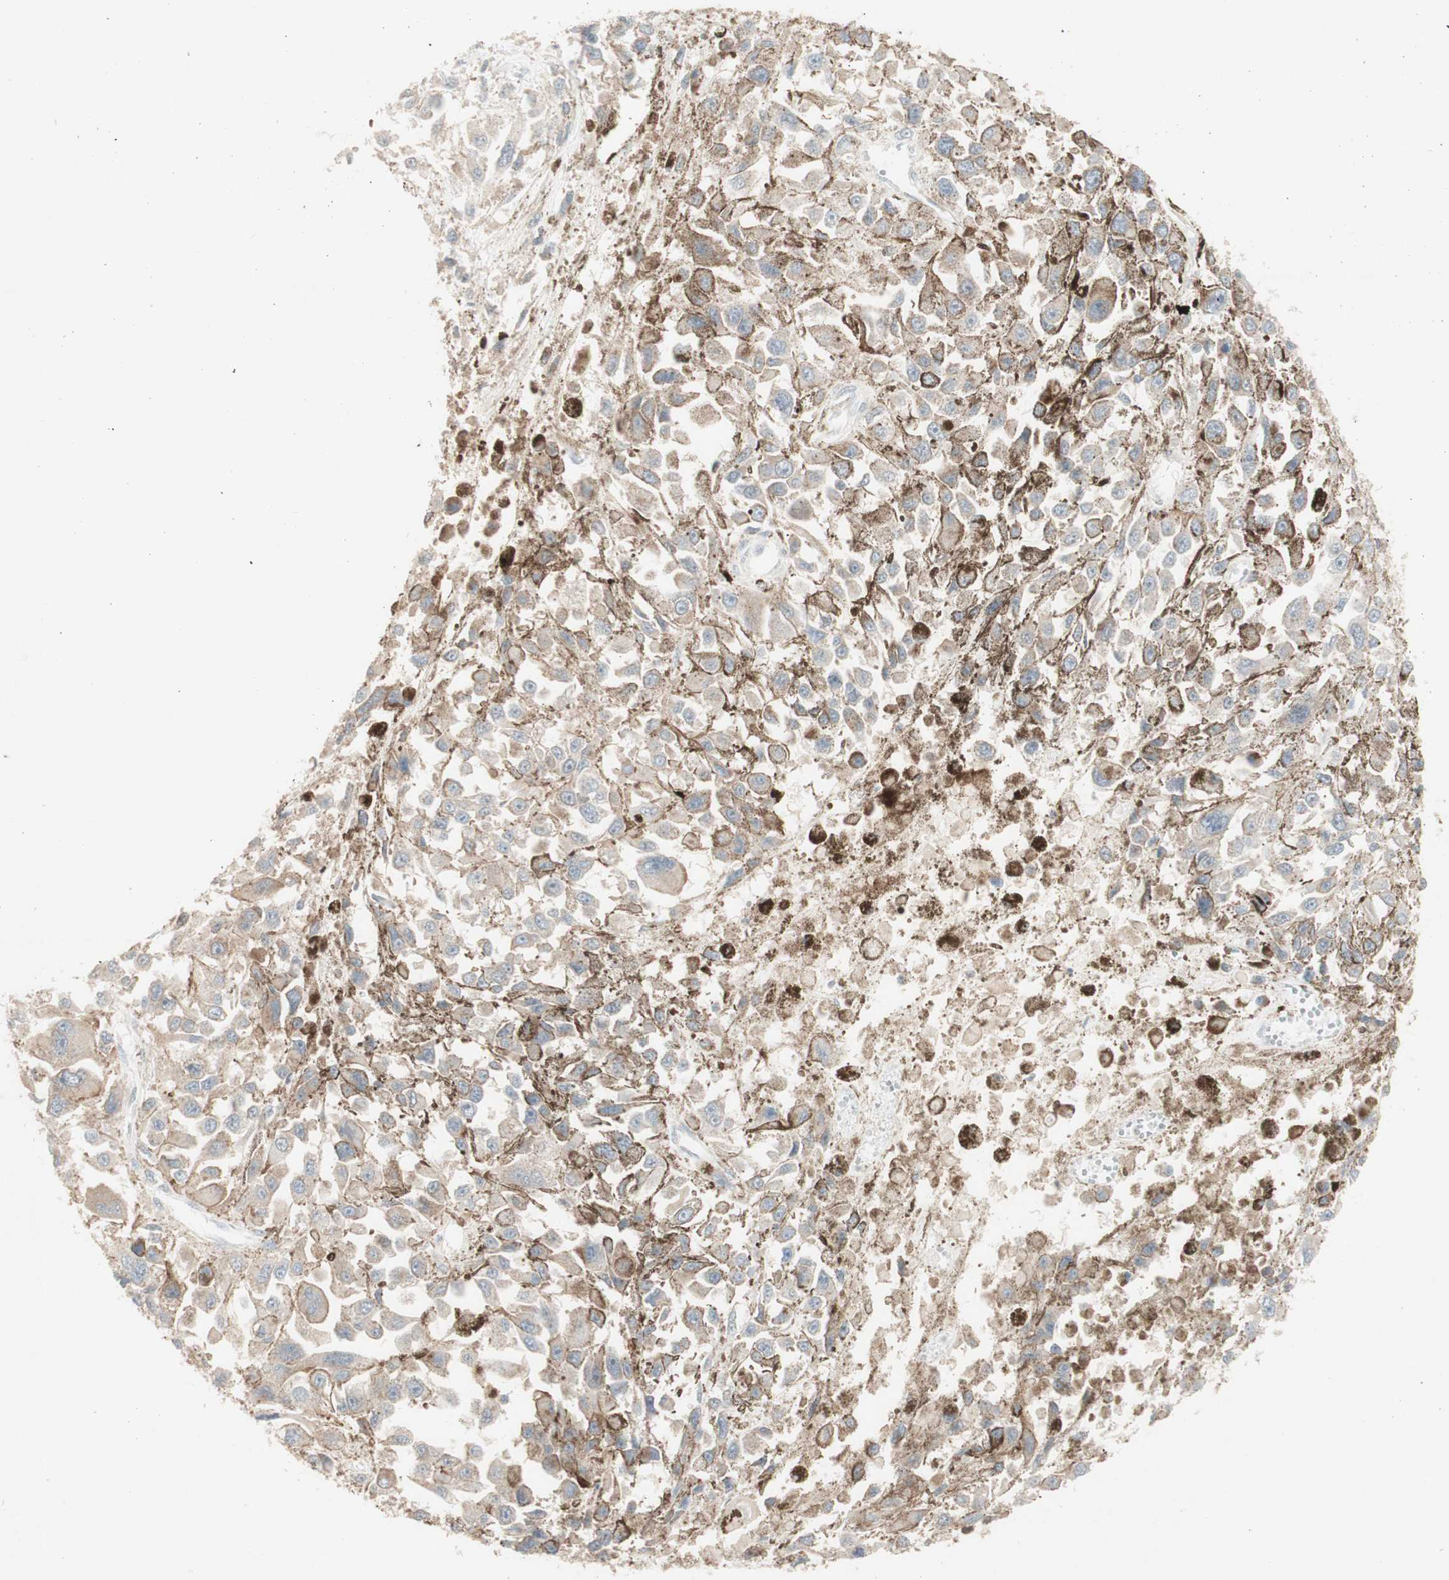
{"staining": {"intensity": "negative", "quantity": "none", "location": "none"}, "tissue": "melanoma", "cell_type": "Tumor cells", "image_type": "cancer", "snomed": [{"axis": "morphology", "description": "Malignant melanoma, Metastatic site"}, {"axis": "topography", "description": "Lymph node"}], "caption": "This is a image of IHC staining of melanoma, which shows no staining in tumor cells. The staining is performed using DAB (3,3'-diaminobenzidine) brown chromogen with nuclei counter-stained in using hematoxylin.", "gene": "ATP6V1B1", "patient": {"sex": "male", "age": 59}}